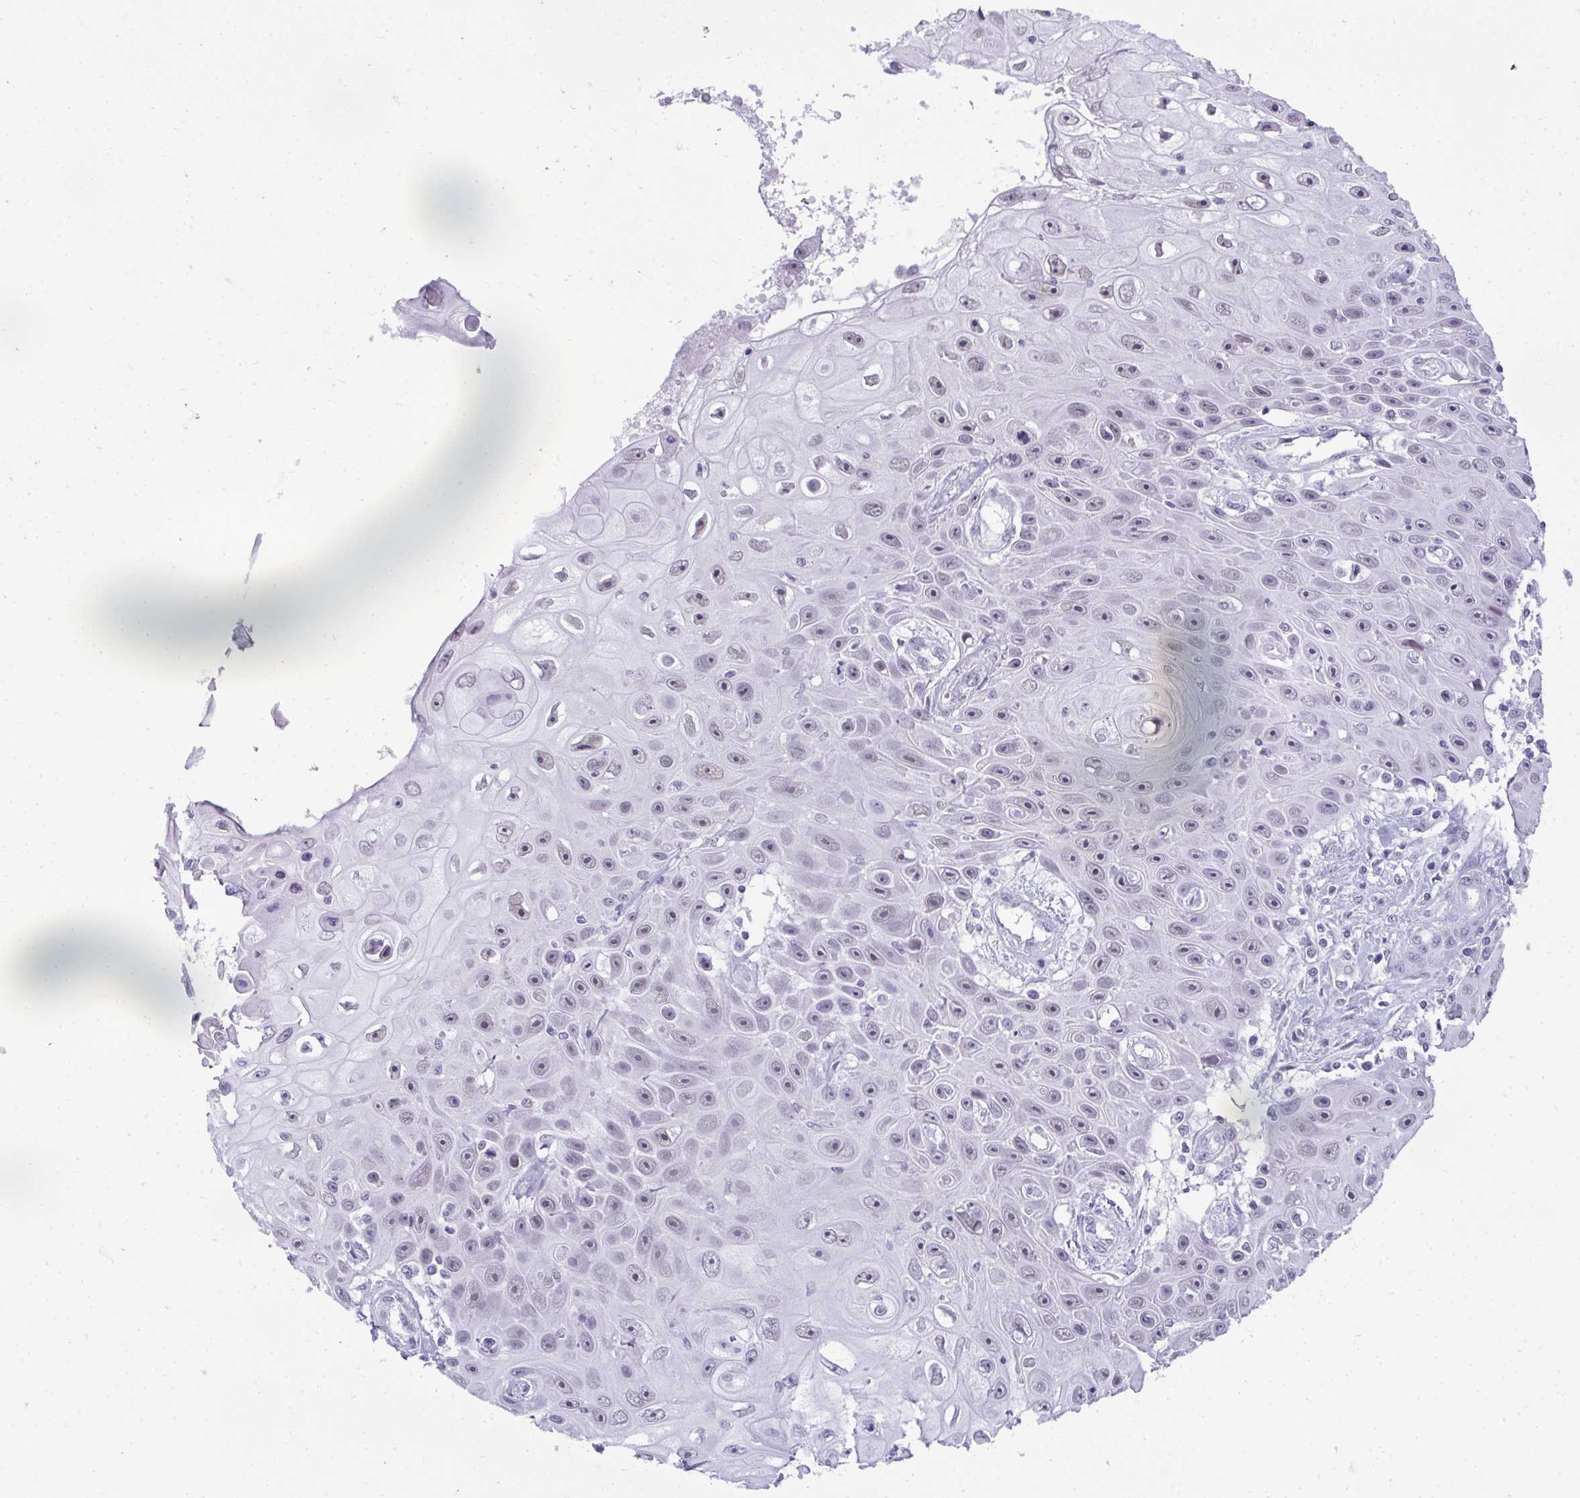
{"staining": {"intensity": "weak", "quantity": "<25%", "location": "nuclear"}, "tissue": "skin cancer", "cell_type": "Tumor cells", "image_type": "cancer", "snomed": [{"axis": "morphology", "description": "Squamous cell carcinoma, NOS"}, {"axis": "topography", "description": "Skin"}], "caption": "Immunohistochemical staining of human squamous cell carcinoma (skin) displays no significant expression in tumor cells.", "gene": "PLA2G1B", "patient": {"sex": "male", "age": 82}}